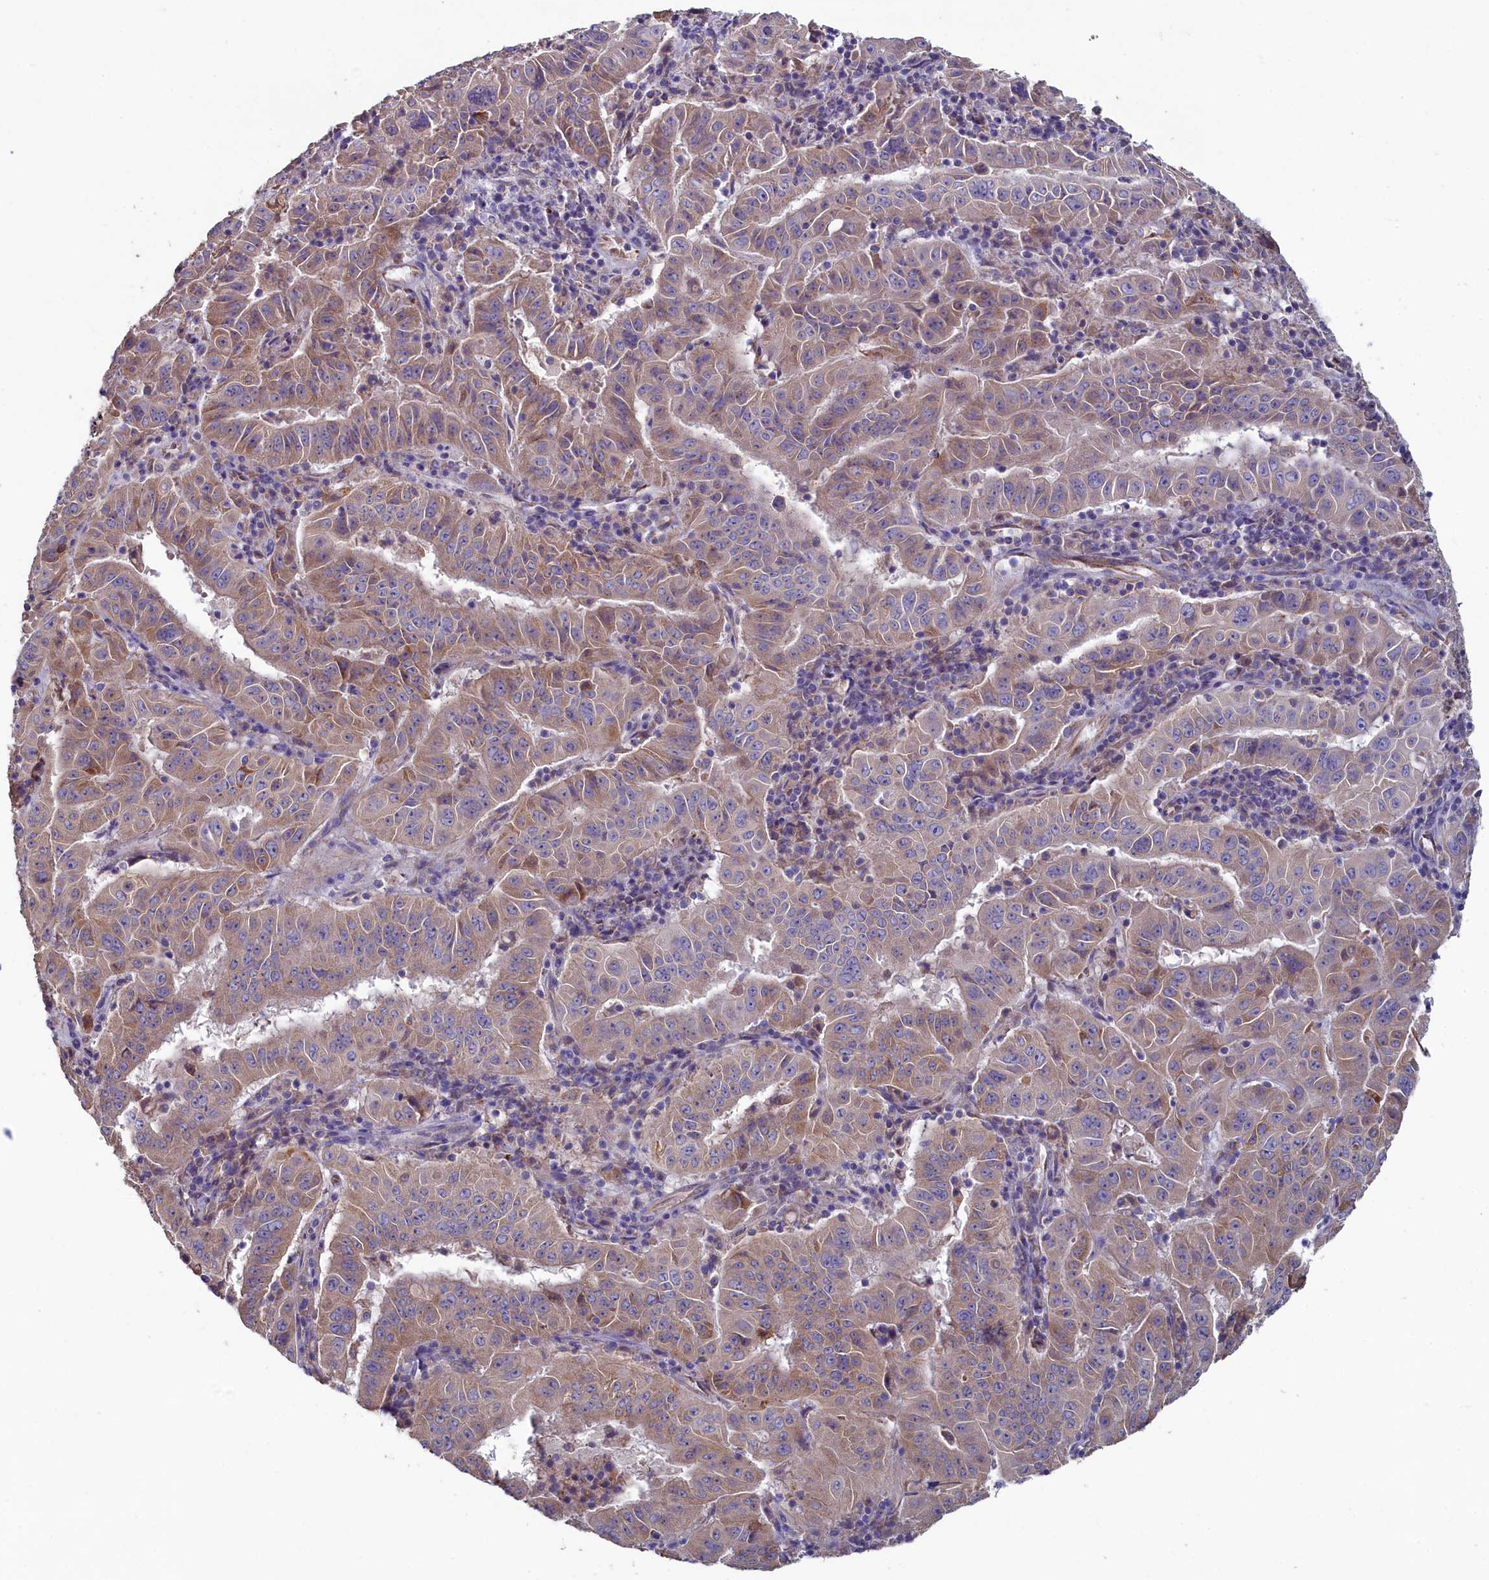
{"staining": {"intensity": "moderate", "quantity": "25%-75%", "location": "cytoplasmic/membranous"}, "tissue": "pancreatic cancer", "cell_type": "Tumor cells", "image_type": "cancer", "snomed": [{"axis": "morphology", "description": "Adenocarcinoma, NOS"}, {"axis": "topography", "description": "Pancreas"}], "caption": "Moderate cytoplasmic/membranous protein expression is identified in approximately 25%-75% of tumor cells in pancreatic adenocarcinoma.", "gene": "SPATA2L", "patient": {"sex": "male", "age": 63}}